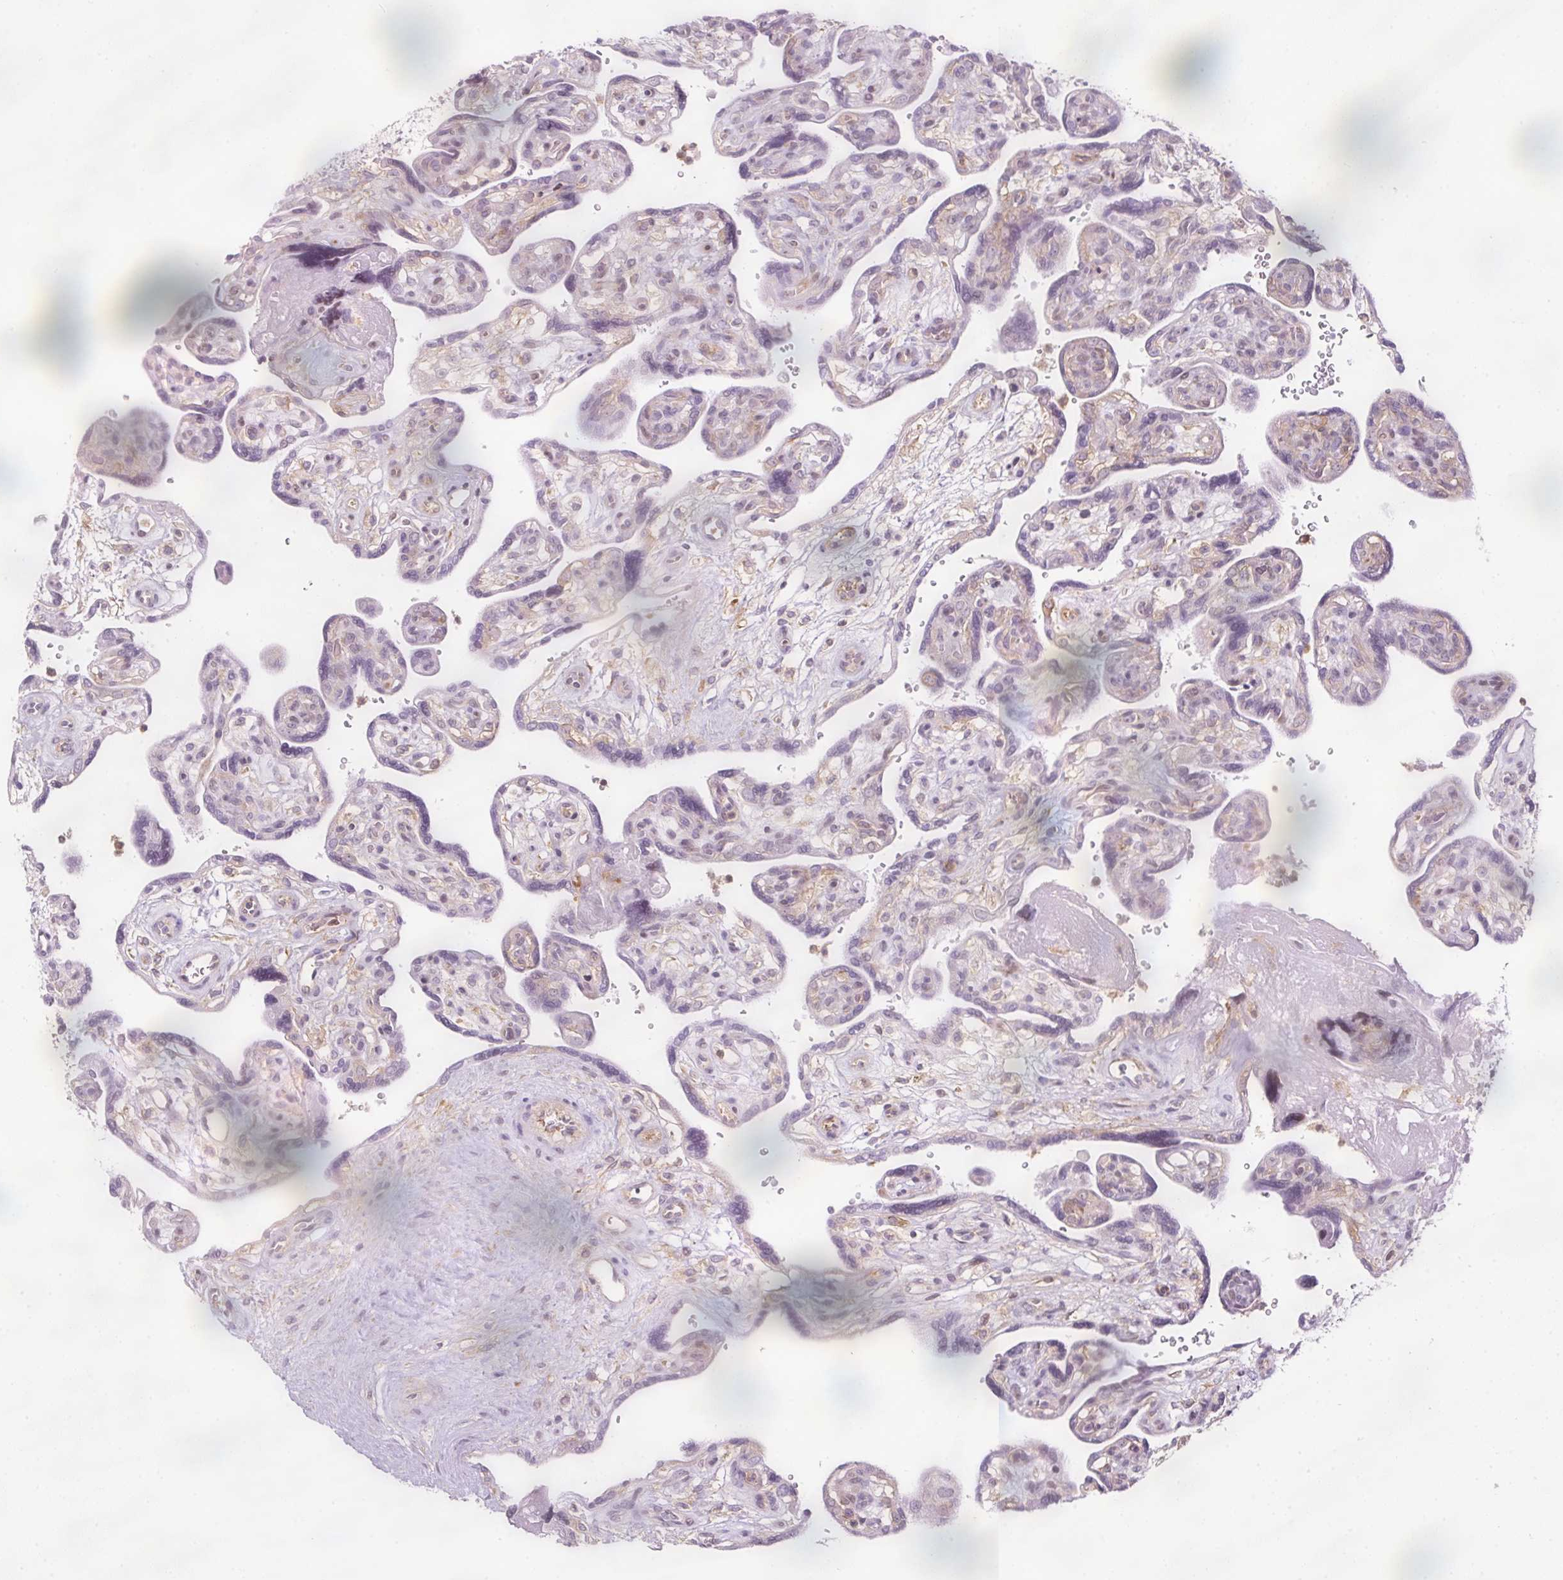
{"staining": {"intensity": "weak", "quantity": "<25%", "location": "nuclear"}, "tissue": "placenta", "cell_type": "Decidual cells", "image_type": "normal", "snomed": [{"axis": "morphology", "description": "Normal tissue, NOS"}, {"axis": "topography", "description": "Placenta"}], "caption": "Photomicrograph shows no protein staining in decidual cells of unremarkable placenta.", "gene": "SCNM1", "patient": {"sex": "female", "age": 39}}